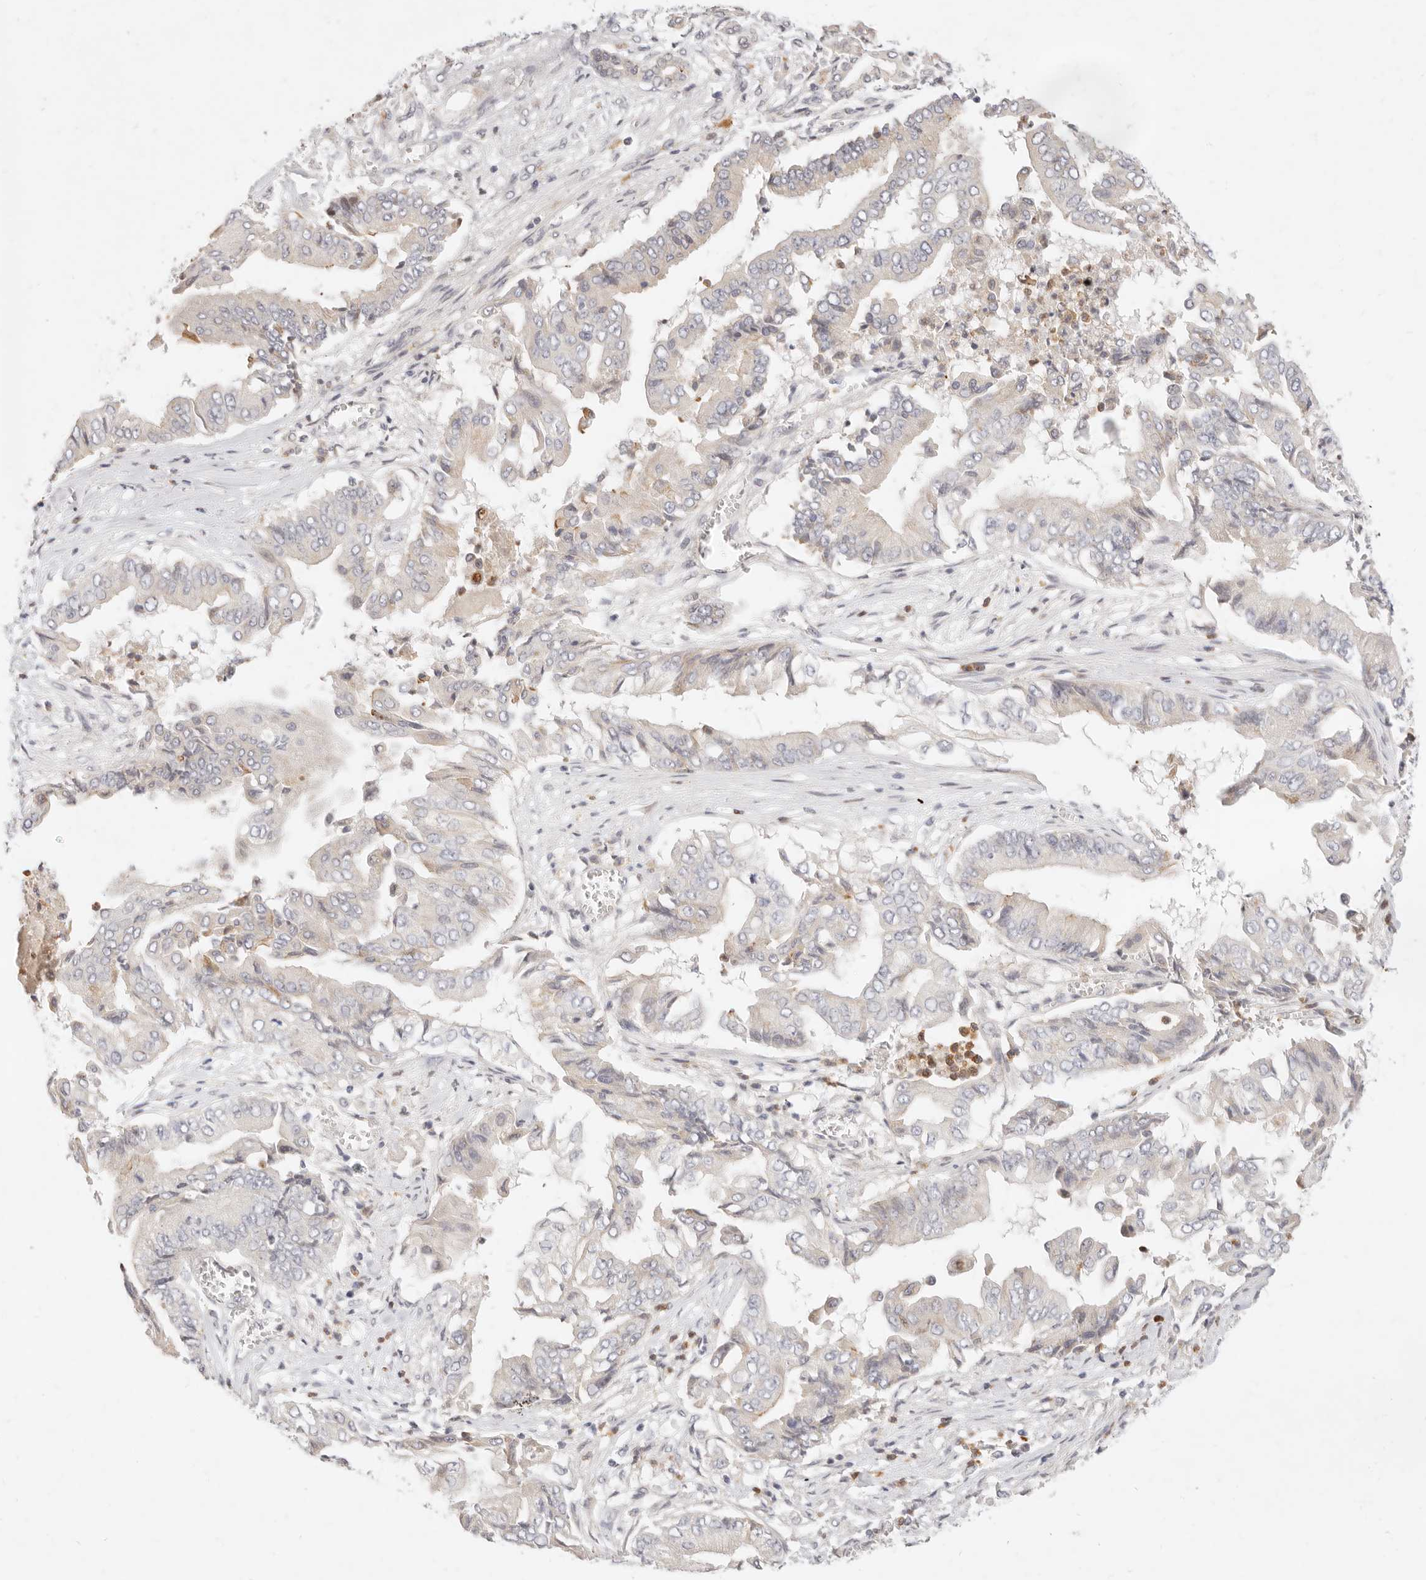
{"staining": {"intensity": "negative", "quantity": "none", "location": "none"}, "tissue": "pancreatic cancer", "cell_type": "Tumor cells", "image_type": "cancer", "snomed": [{"axis": "morphology", "description": "Adenocarcinoma, NOS"}, {"axis": "topography", "description": "Pancreas"}], "caption": "Pancreatic cancer was stained to show a protein in brown. There is no significant staining in tumor cells.", "gene": "ASCL3", "patient": {"sex": "female", "age": 77}}